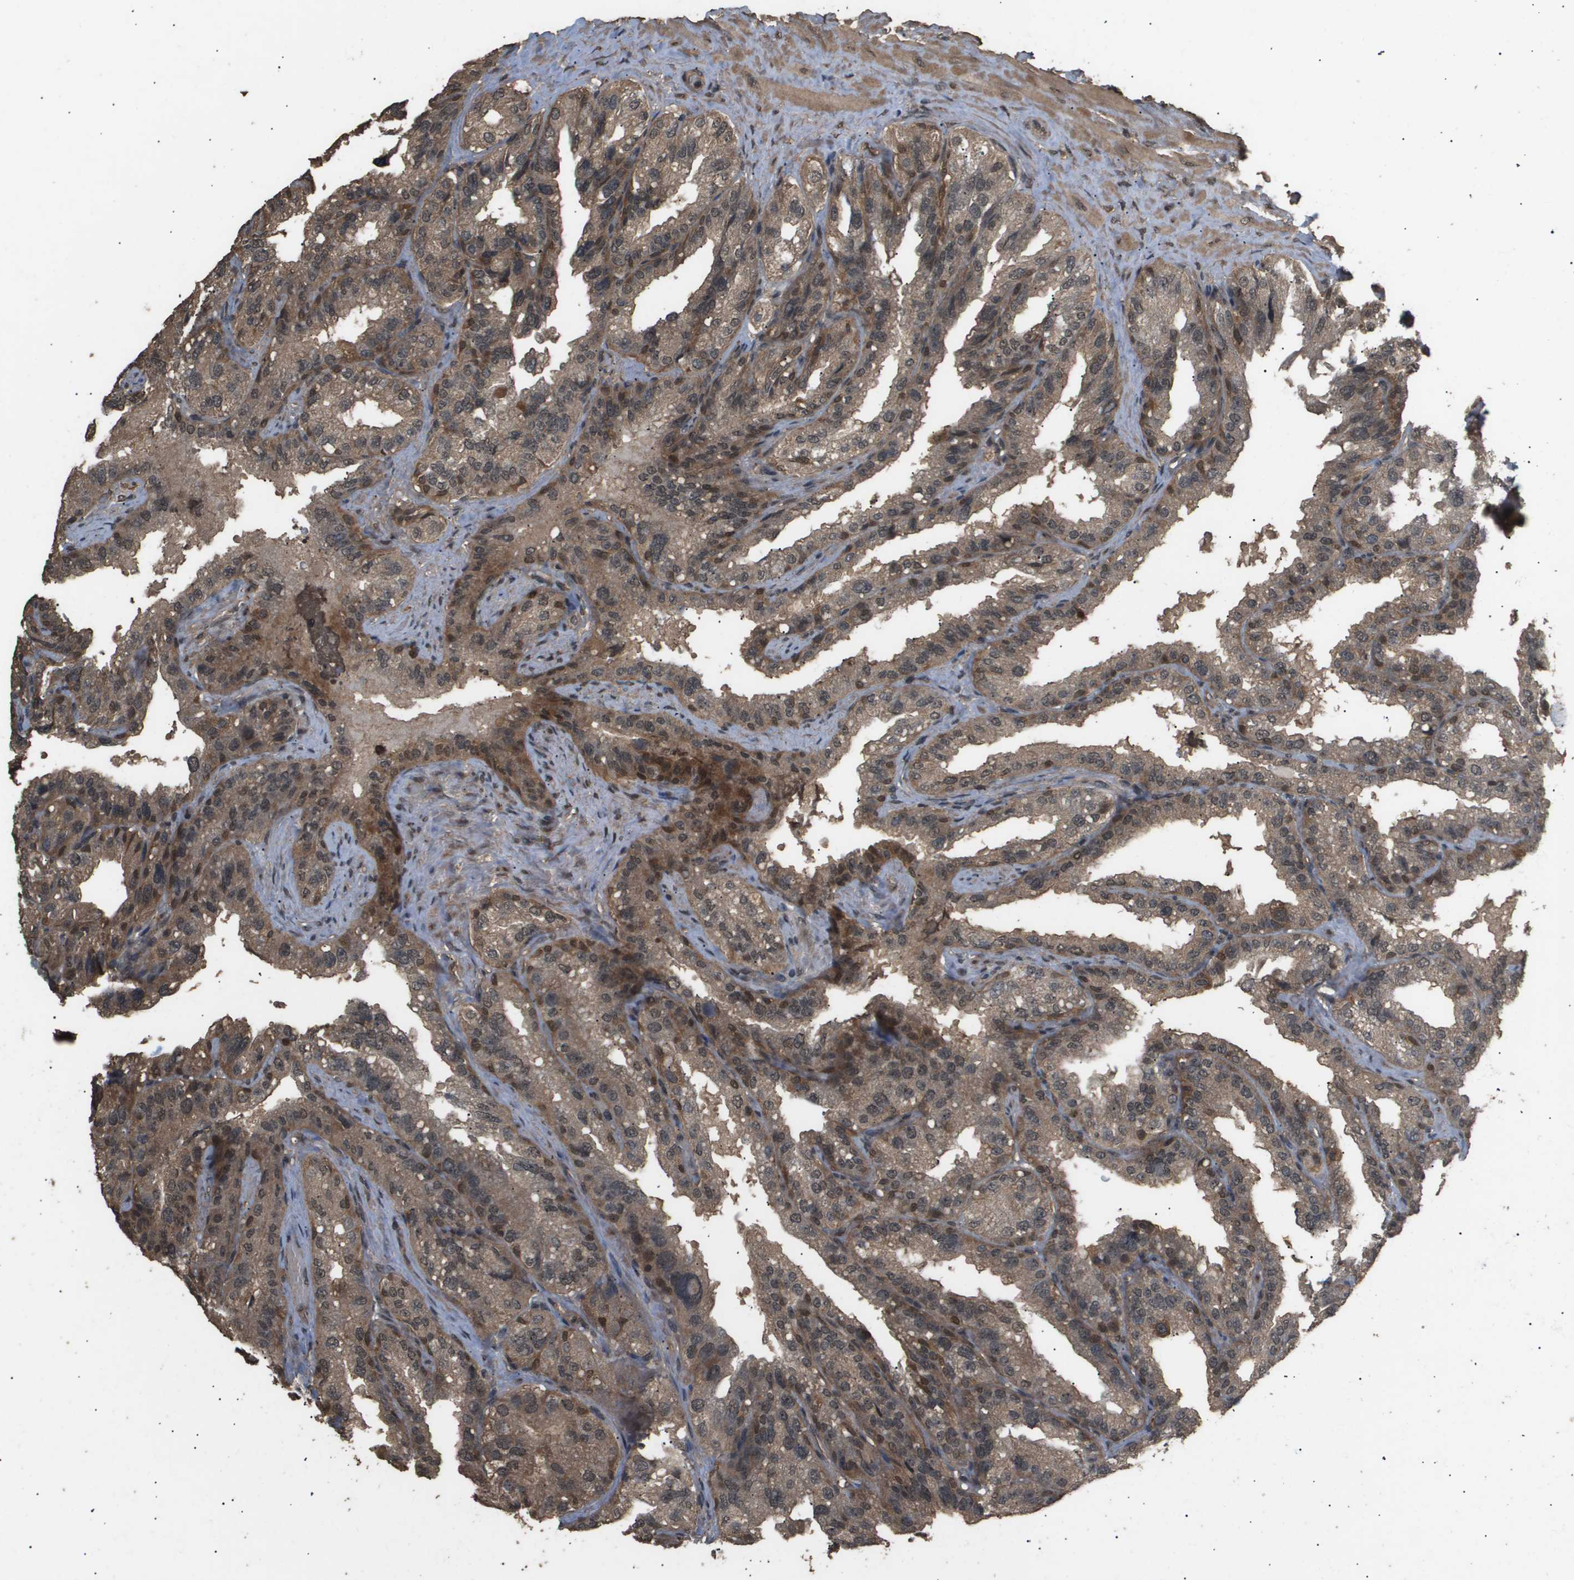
{"staining": {"intensity": "moderate", "quantity": ">75%", "location": "cytoplasmic/membranous"}, "tissue": "seminal vesicle", "cell_type": "Glandular cells", "image_type": "normal", "snomed": [{"axis": "morphology", "description": "Normal tissue, NOS"}, {"axis": "topography", "description": "Seminal veicle"}], "caption": "Benign seminal vesicle was stained to show a protein in brown. There is medium levels of moderate cytoplasmic/membranous staining in about >75% of glandular cells.", "gene": "ING1", "patient": {"sex": "male", "age": 61}}